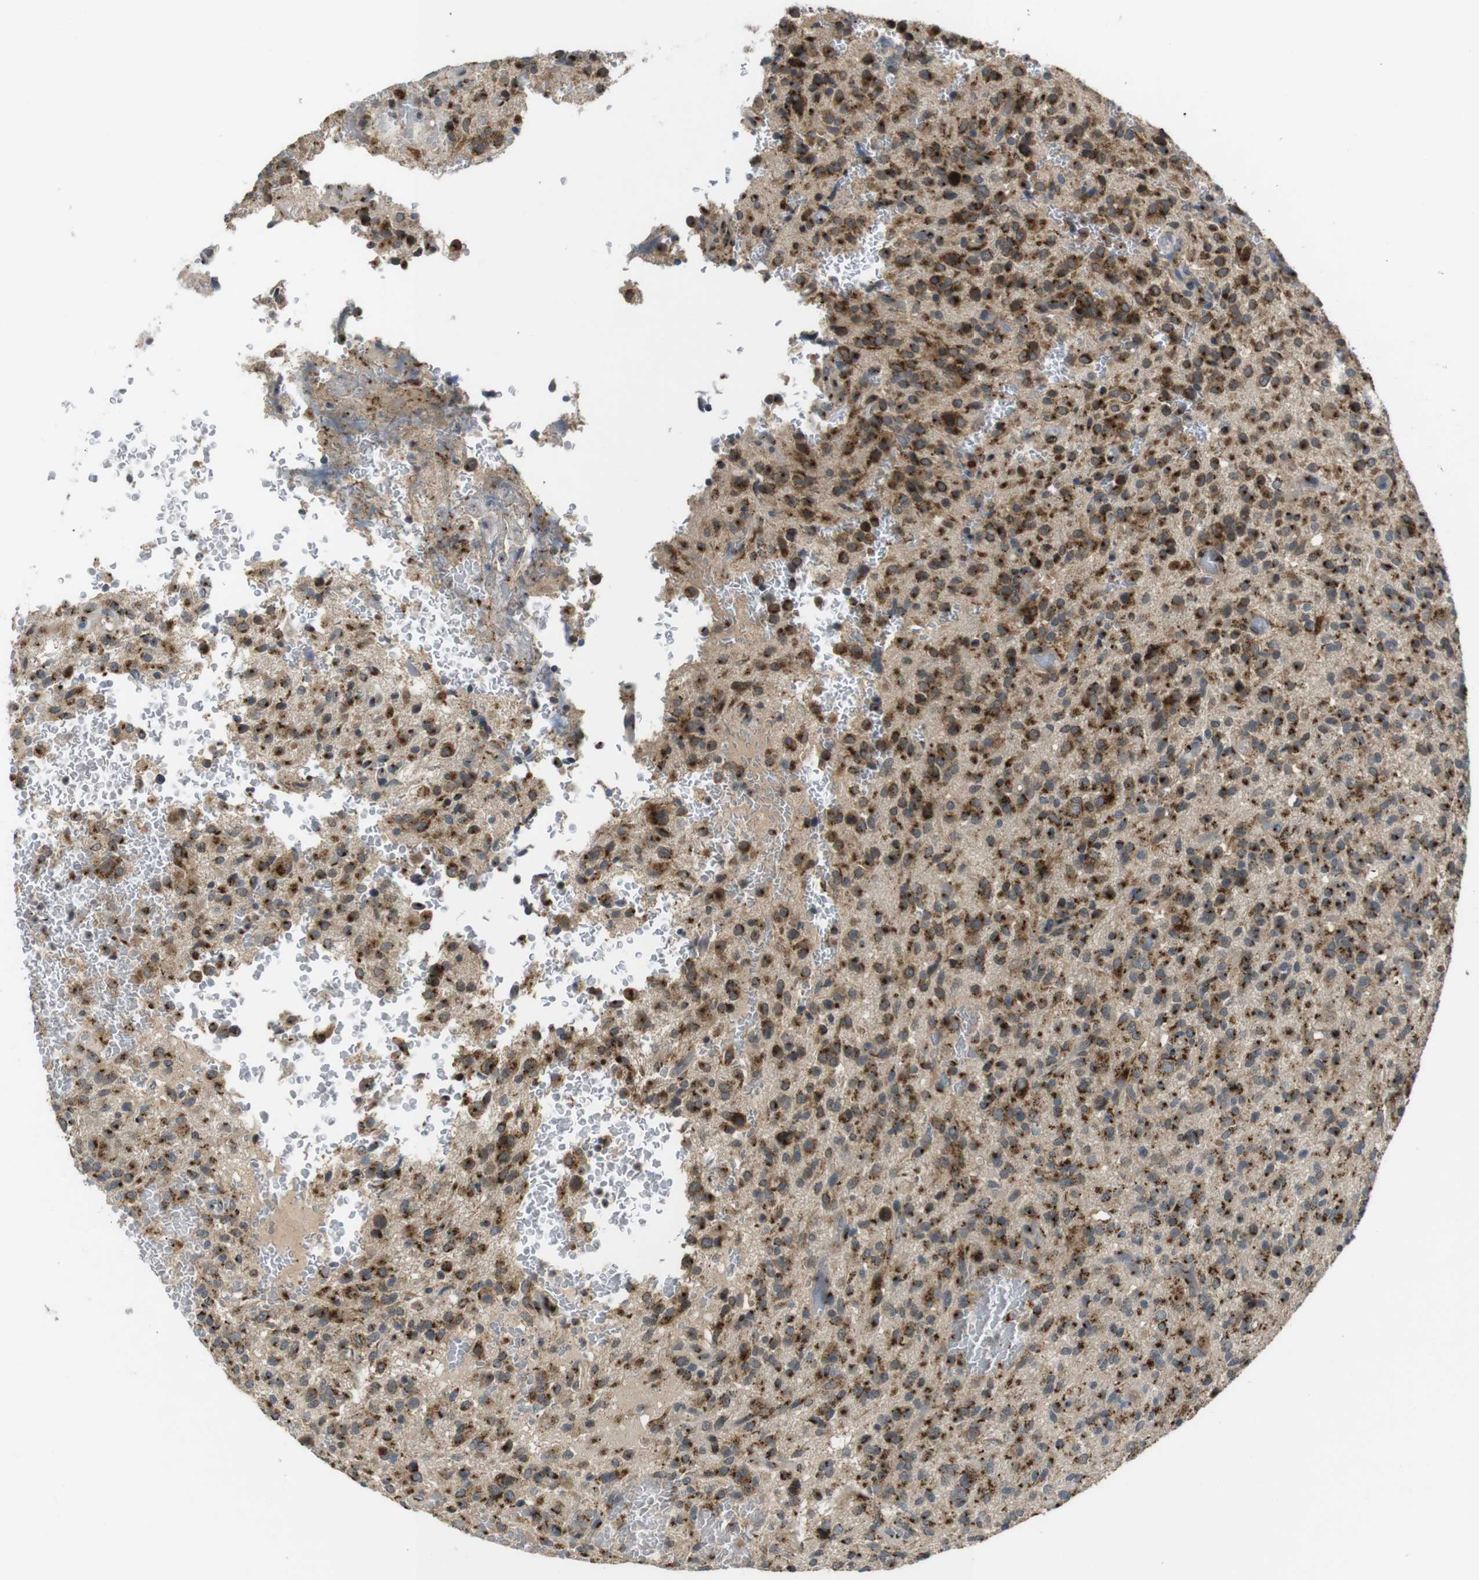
{"staining": {"intensity": "strong", "quantity": ">75%", "location": "cytoplasmic/membranous"}, "tissue": "glioma", "cell_type": "Tumor cells", "image_type": "cancer", "snomed": [{"axis": "morphology", "description": "Glioma, malignant, High grade"}, {"axis": "topography", "description": "Brain"}], "caption": "Immunohistochemistry (IHC) staining of glioma, which displays high levels of strong cytoplasmic/membranous staining in about >75% of tumor cells indicating strong cytoplasmic/membranous protein staining. The staining was performed using DAB (3,3'-diaminobenzidine) (brown) for protein detection and nuclei were counterstained in hematoxylin (blue).", "gene": "ZFPL1", "patient": {"sex": "male", "age": 71}}